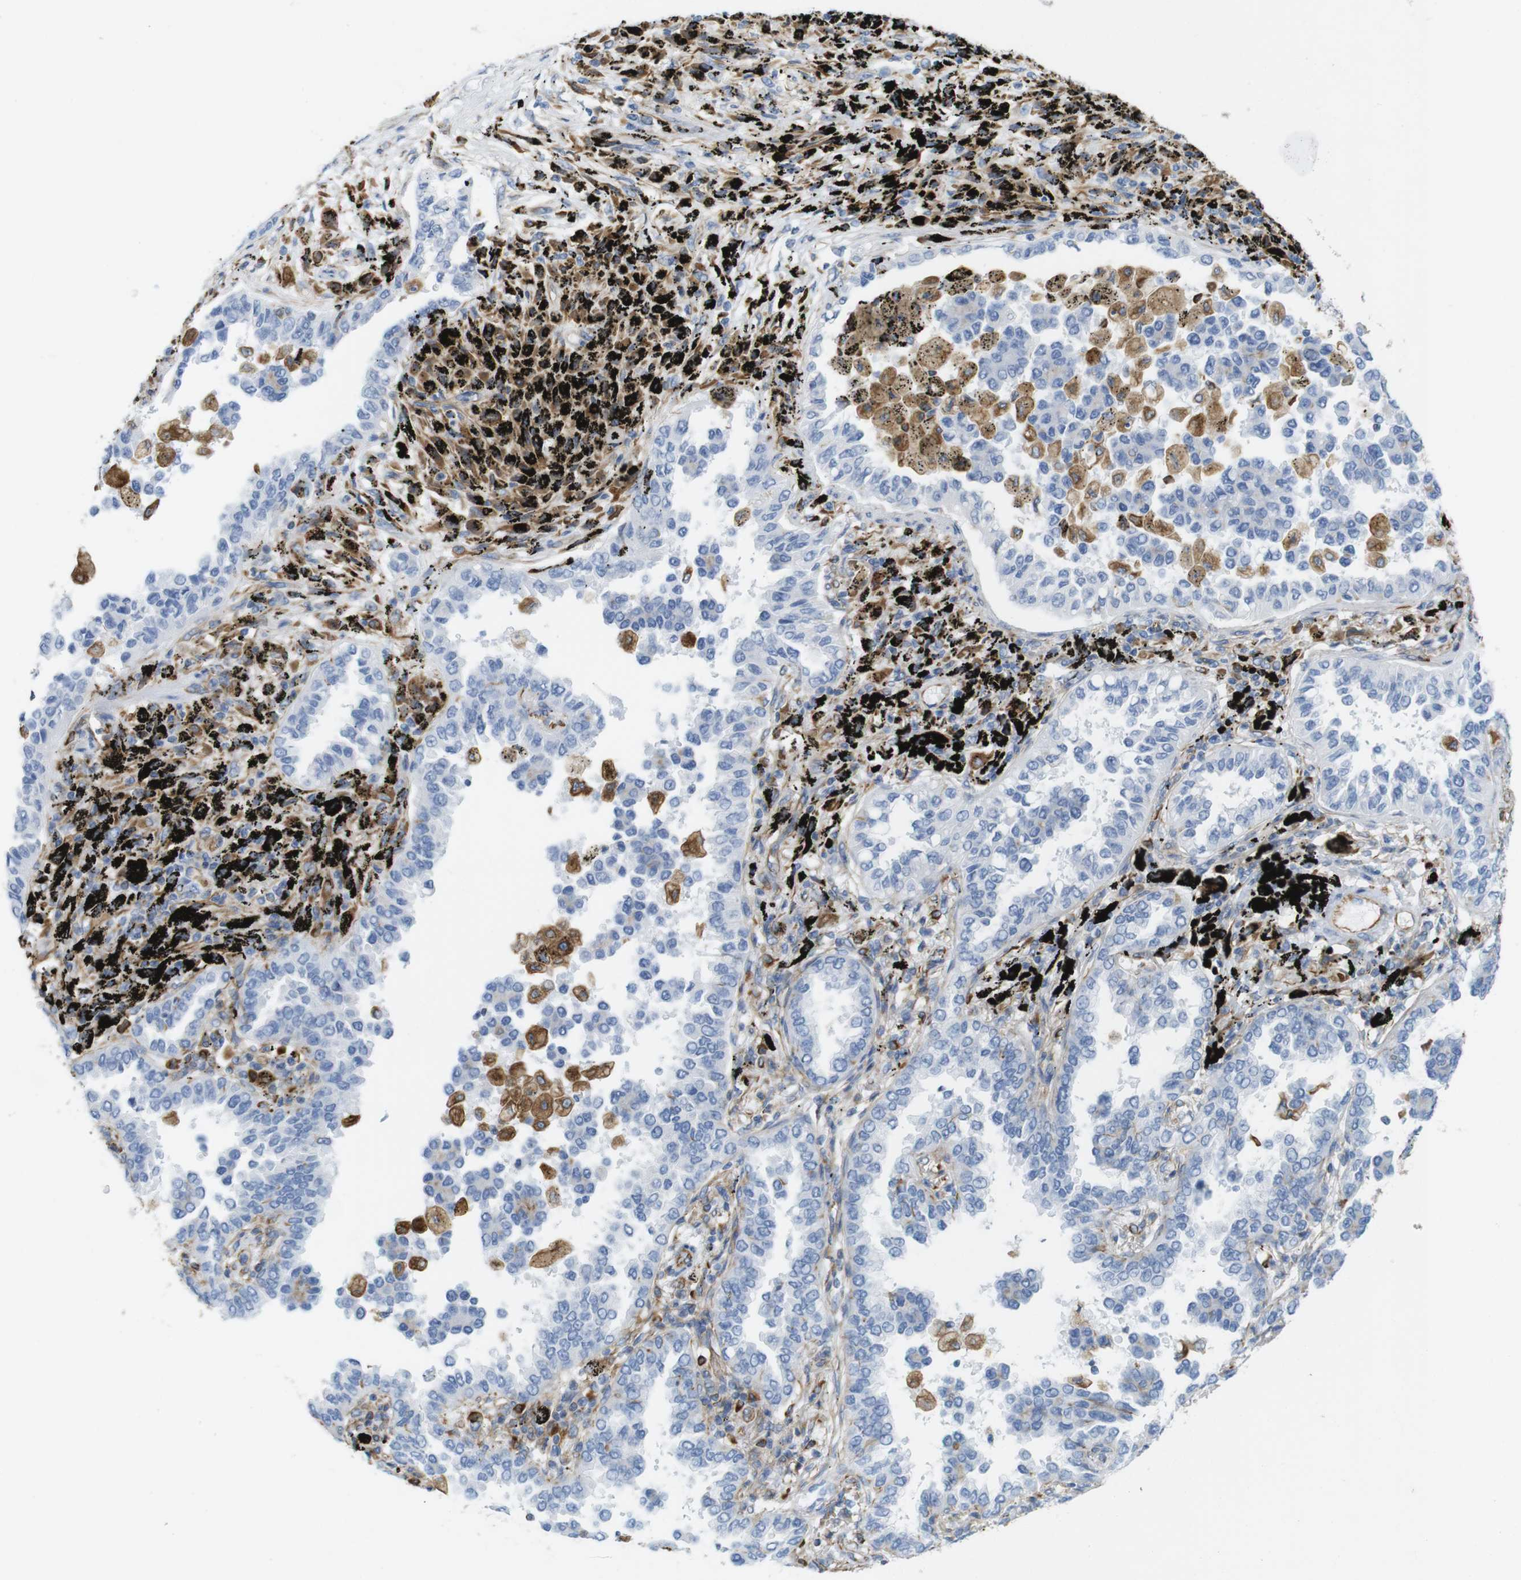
{"staining": {"intensity": "negative", "quantity": "none", "location": "none"}, "tissue": "lung cancer", "cell_type": "Tumor cells", "image_type": "cancer", "snomed": [{"axis": "morphology", "description": "Normal tissue, NOS"}, {"axis": "morphology", "description": "Adenocarcinoma, NOS"}, {"axis": "topography", "description": "Lung"}], "caption": "A micrograph of human lung cancer (adenocarcinoma) is negative for staining in tumor cells.", "gene": "MS4A10", "patient": {"sex": "male", "age": 59}}